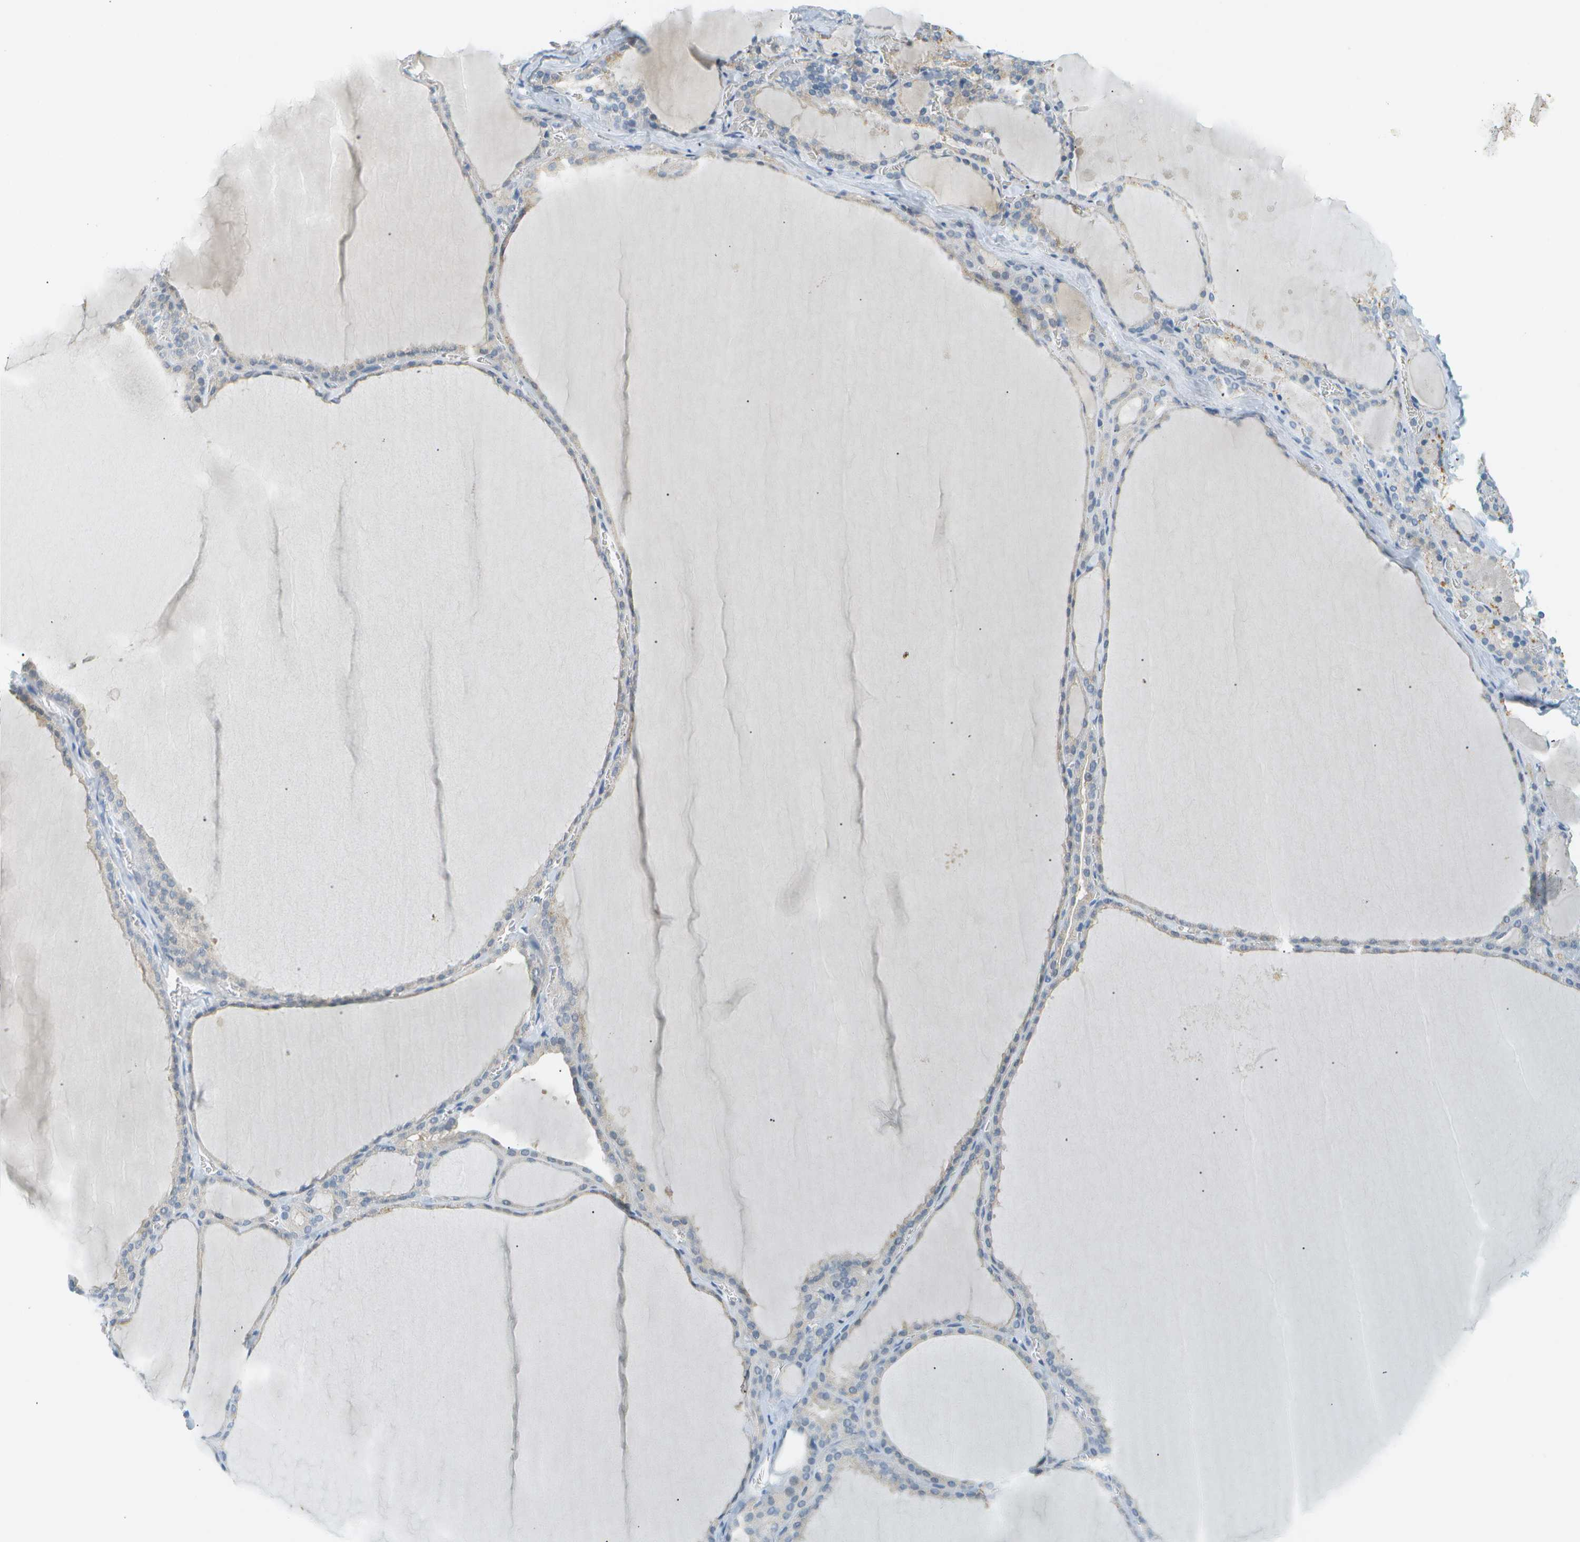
{"staining": {"intensity": "negative", "quantity": "none", "location": "none"}, "tissue": "thyroid gland", "cell_type": "Glandular cells", "image_type": "normal", "snomed": [{"axis": "morphology", "description": "Normal tissue, NOS"}, {"axis": "topography", "description": "Thyroid gland"}], "caption": "This histopathology image is of normal thyroid gland stained with immunohistochemistry to label a protein in brown with the nuclei are counter-stained blue. There is no staining in glandular cells. (Stains: DAB (3,3'-diaminobenzidine) immunohistochemistry with hematoxylin counter stain, Microscopy: brightfield microscopy at high magnification).", "gene": "SMYD5", "patient": {"sex": "male", "age": 56}}